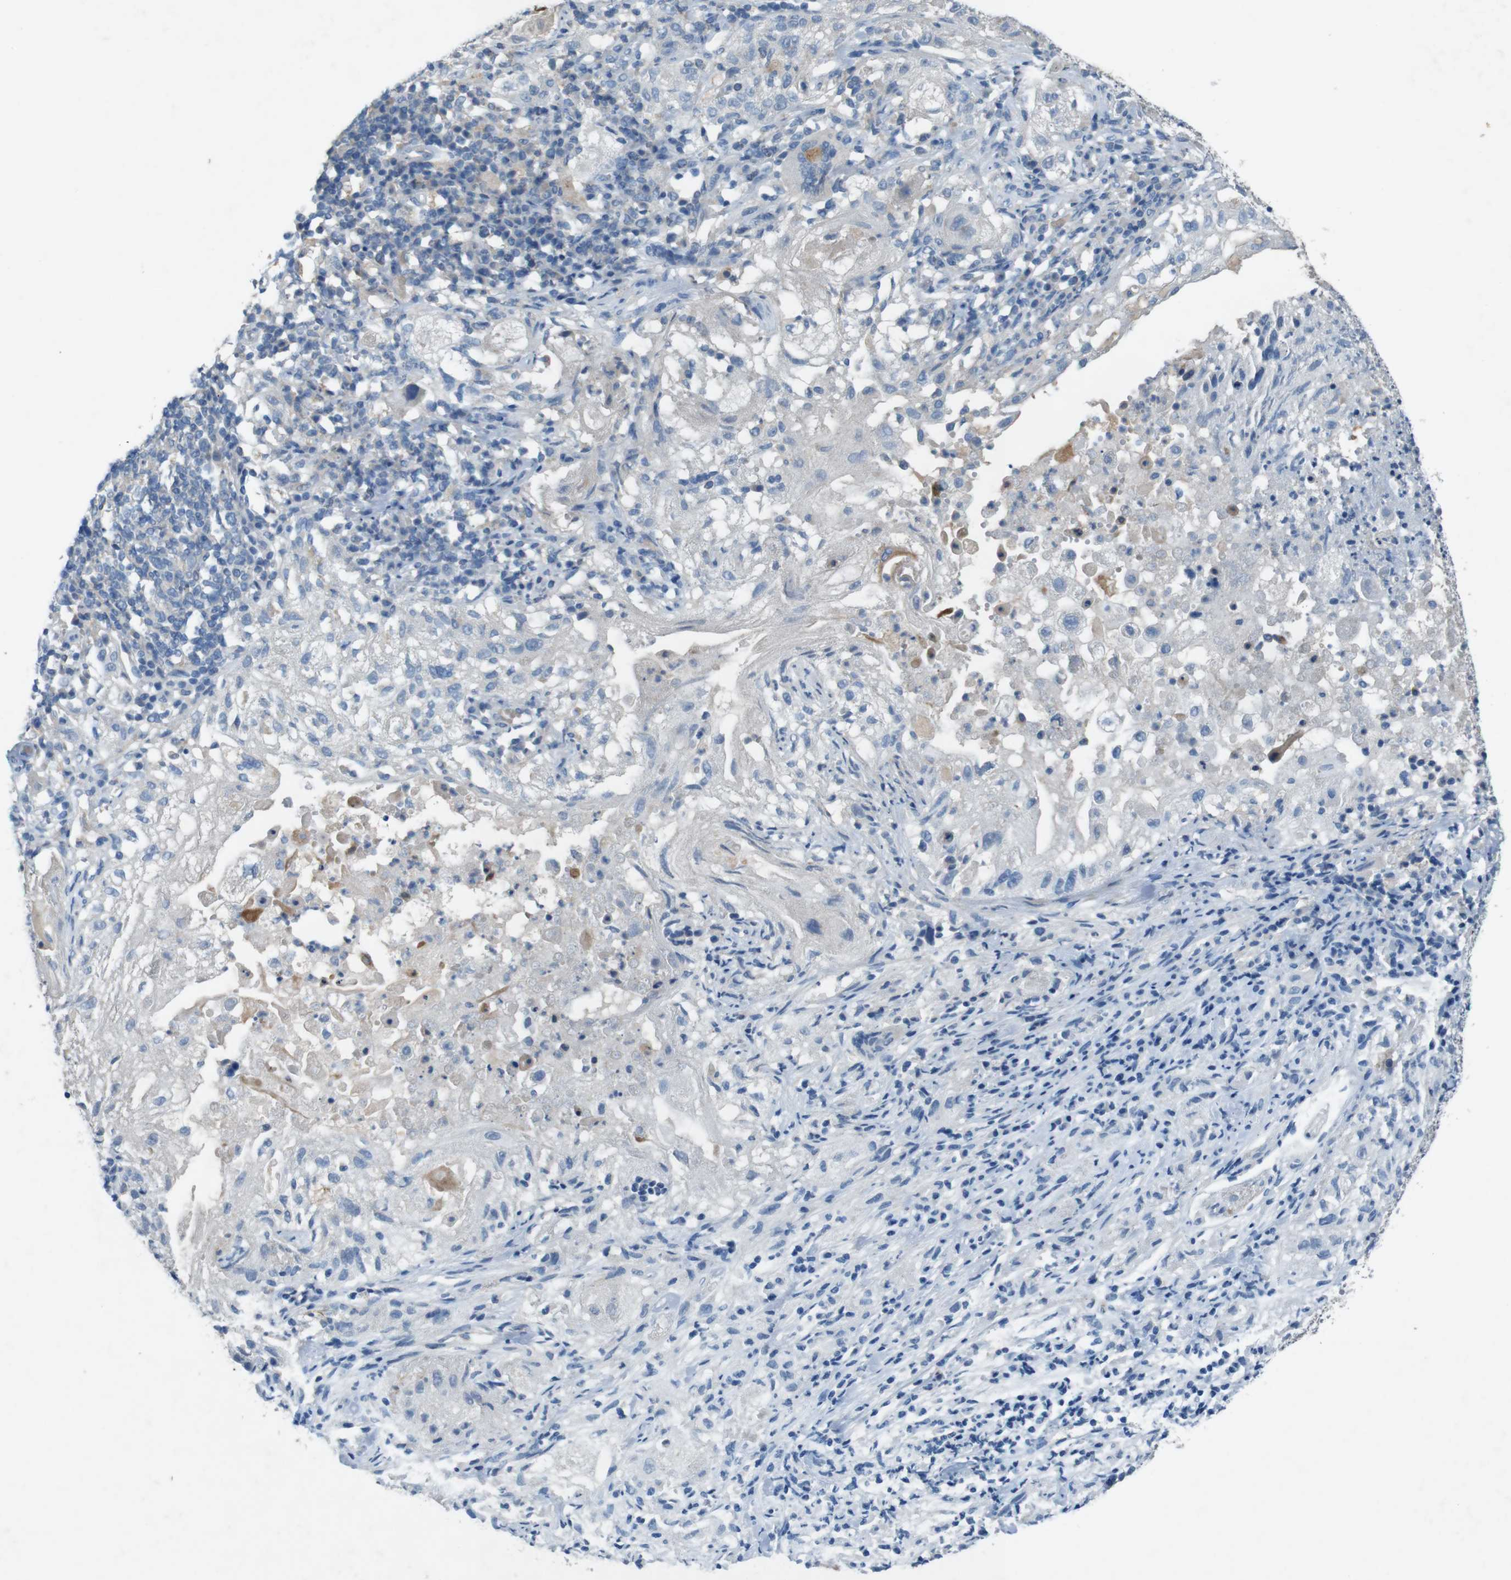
{"staining": {"intensity": "weak", "quantity": "<25%", "location": "cytoplasmic/membranous"}, "tissue": "lung cancer", "cell_type": "Tumor cells", "image_type": "cancer", "snomed": [{"axis": "morphology", "description": "Inflammation, NOS"}, {"axis": "morphology", "description": "Squamous cell carcinoma, NOS"}, {"axis": "topography", "description": "Lymph node"}, {"axis": "topography", "description": "Soft tissue"}, {"axis": "topography", "description": "Lung"}], "caption": "An IHC image of lung squamous cell carcinoma is shown. There is no staining in tumor cells of lung squamous cell carcinoma.", "gene": "MOGAT3", "patient": {"sex": "male", "age": 66}}